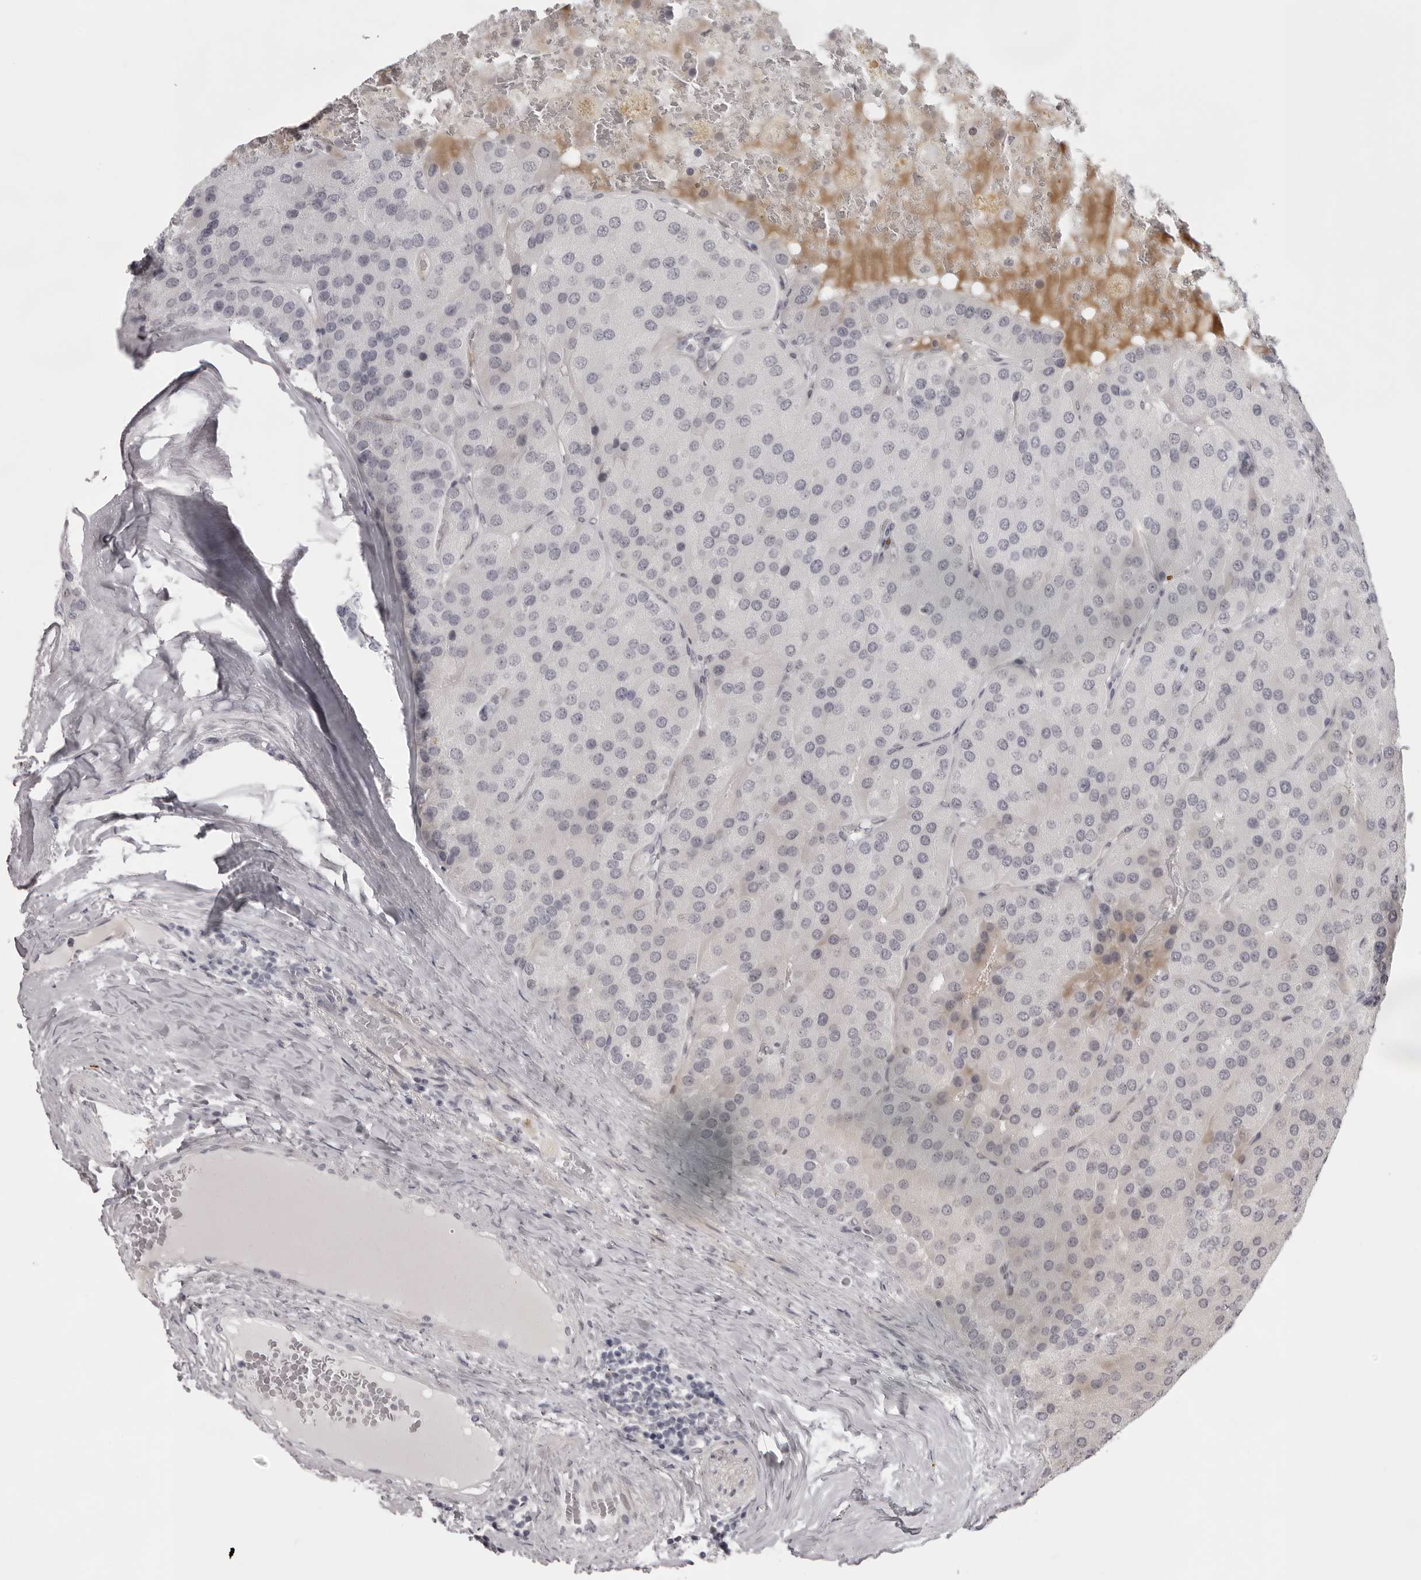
{"staining": {"intensity": "negative", "quantity": "none", "location": "none"}, "tissue": "parathyroid gland", "cell_type": "Glandular cells", "image_type": "normal", "snomed": [{"axis": "morphology", "description": "Normal tissue, NOS"}, {"axis": "morphology", "description": "Adenoma, NOS"}, {"axis": "topography", "description": "Parathyroid gland"}], "caption": "The immunohistochemistry histopathology image has no significant positivity in glandular cells of parathyroid gland.", "gene": "NUDT18", "patient": {"sex": "female", "age": 86}}